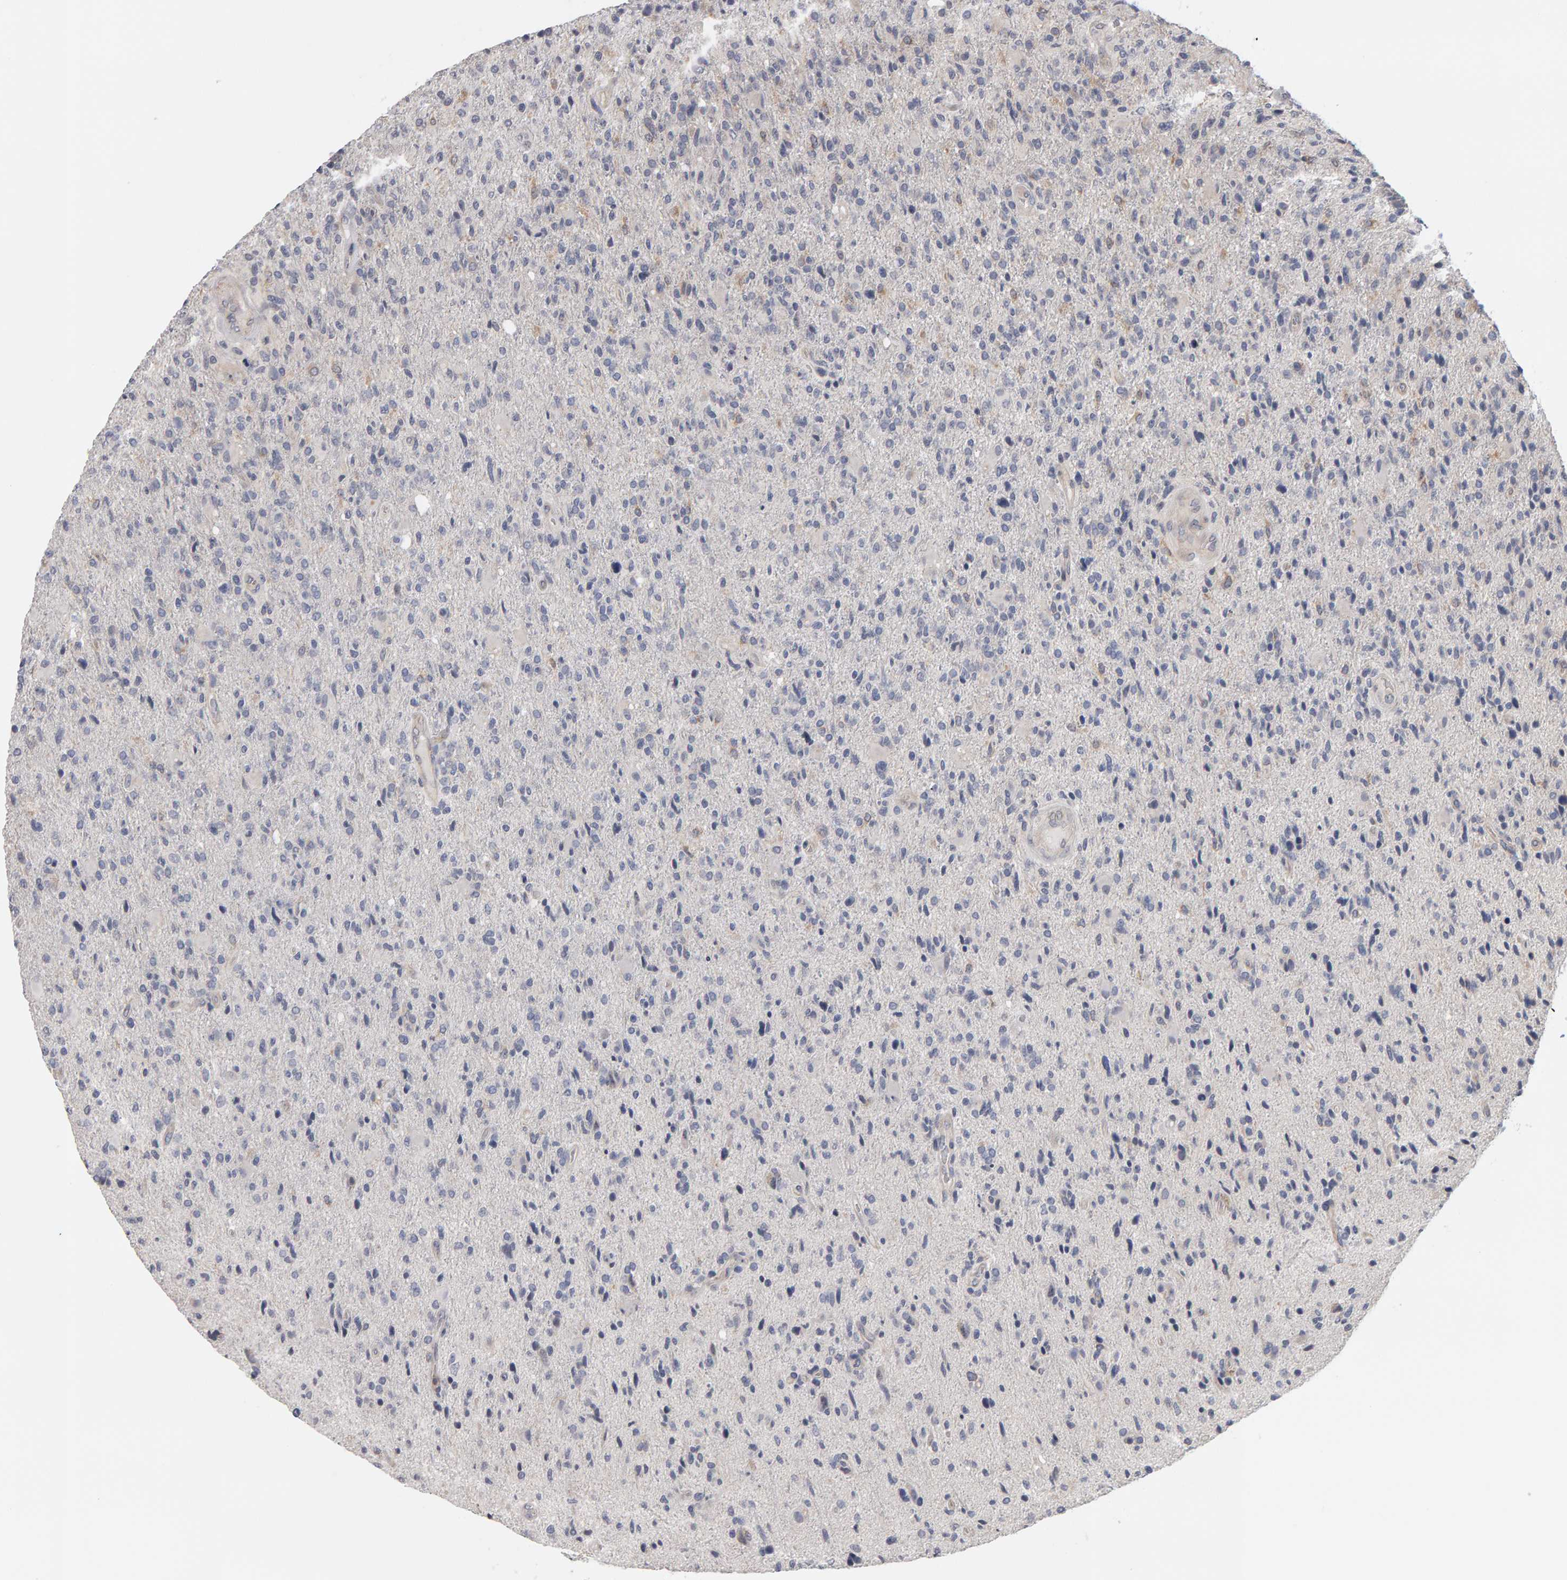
{"staining": {"intensity": "negative", "quantity": "none", "location": "none"}, "tissue": "glioma", "cell_type": "Tumor cells", "image_type": "cancer", "snomed": [{"axis": "morphology", "description": "Glioma, malignant, High grade"}, {"axis": "topography", "description": "Brain"}], "caption": "This is an IHC image of human malignant glioma (high-grade). There is no expression in tumor cells.", "gene": "MSRA", "patient": {"sex": "male", "age": 72}}